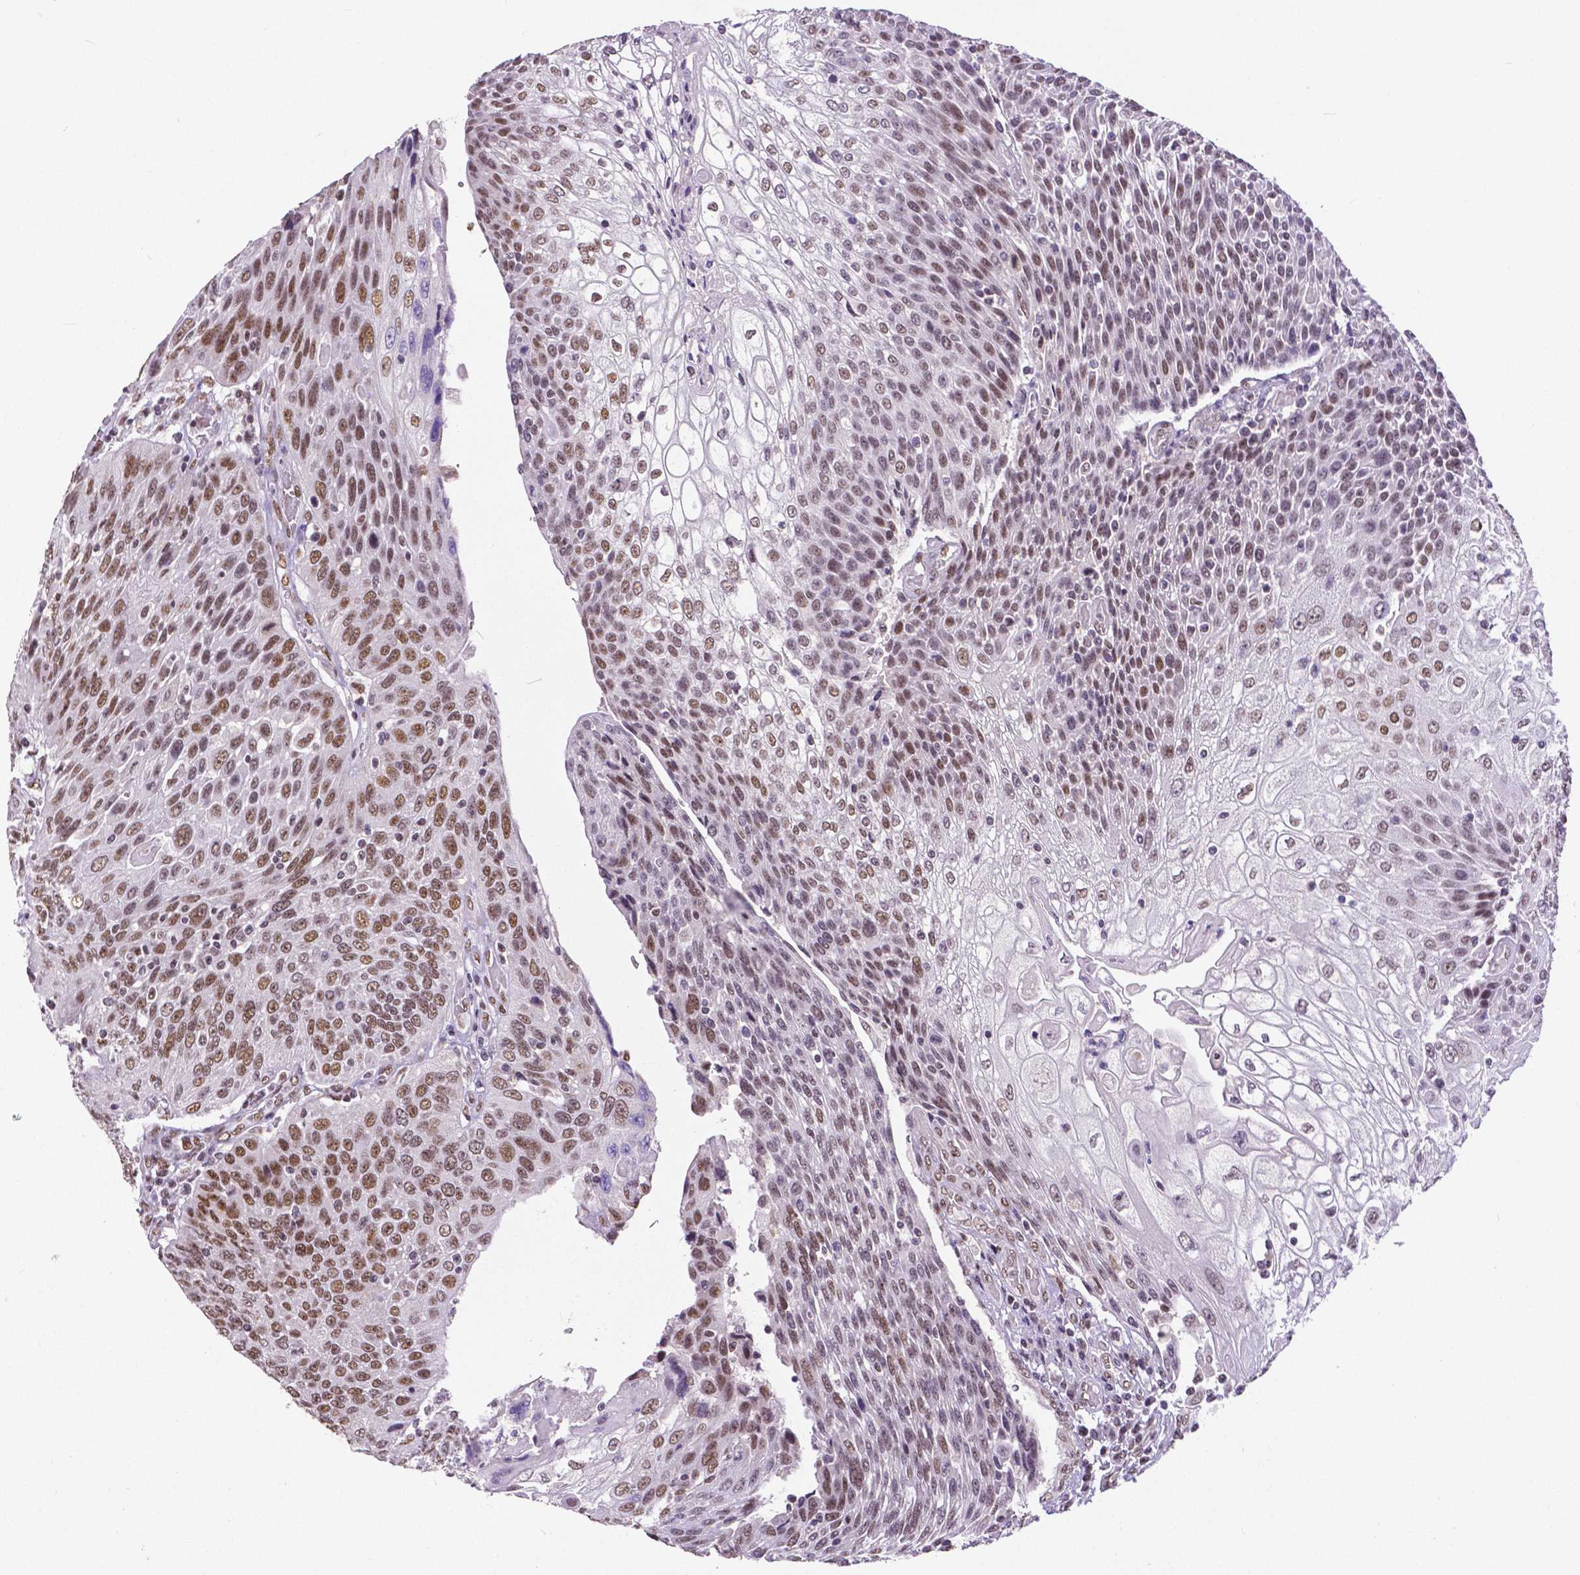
{"staining": {"intensity": "moderate", "quantity": "25%-75%", "location": "nuclear"}, "tissue": "urothelial cancer", "cell_type": "Tumor cells", "image_type": "cancer", "snomed": [{"axis": "morphology", "description": "Urothelial carcinoma, High grade"}, {"axis": "topography", "description": "Urinary bladder"}], "caption": "This image reveals high-grade urothelial carcinoma stained with immunohistochemistry (IHC) to label a protein in brown. The nuclear of tumor cells show moderate positivity for the protein. Nuclei are counter-stained blue.", "gene": "ATRX", "patient": {"sex": "female", "age": 70}}